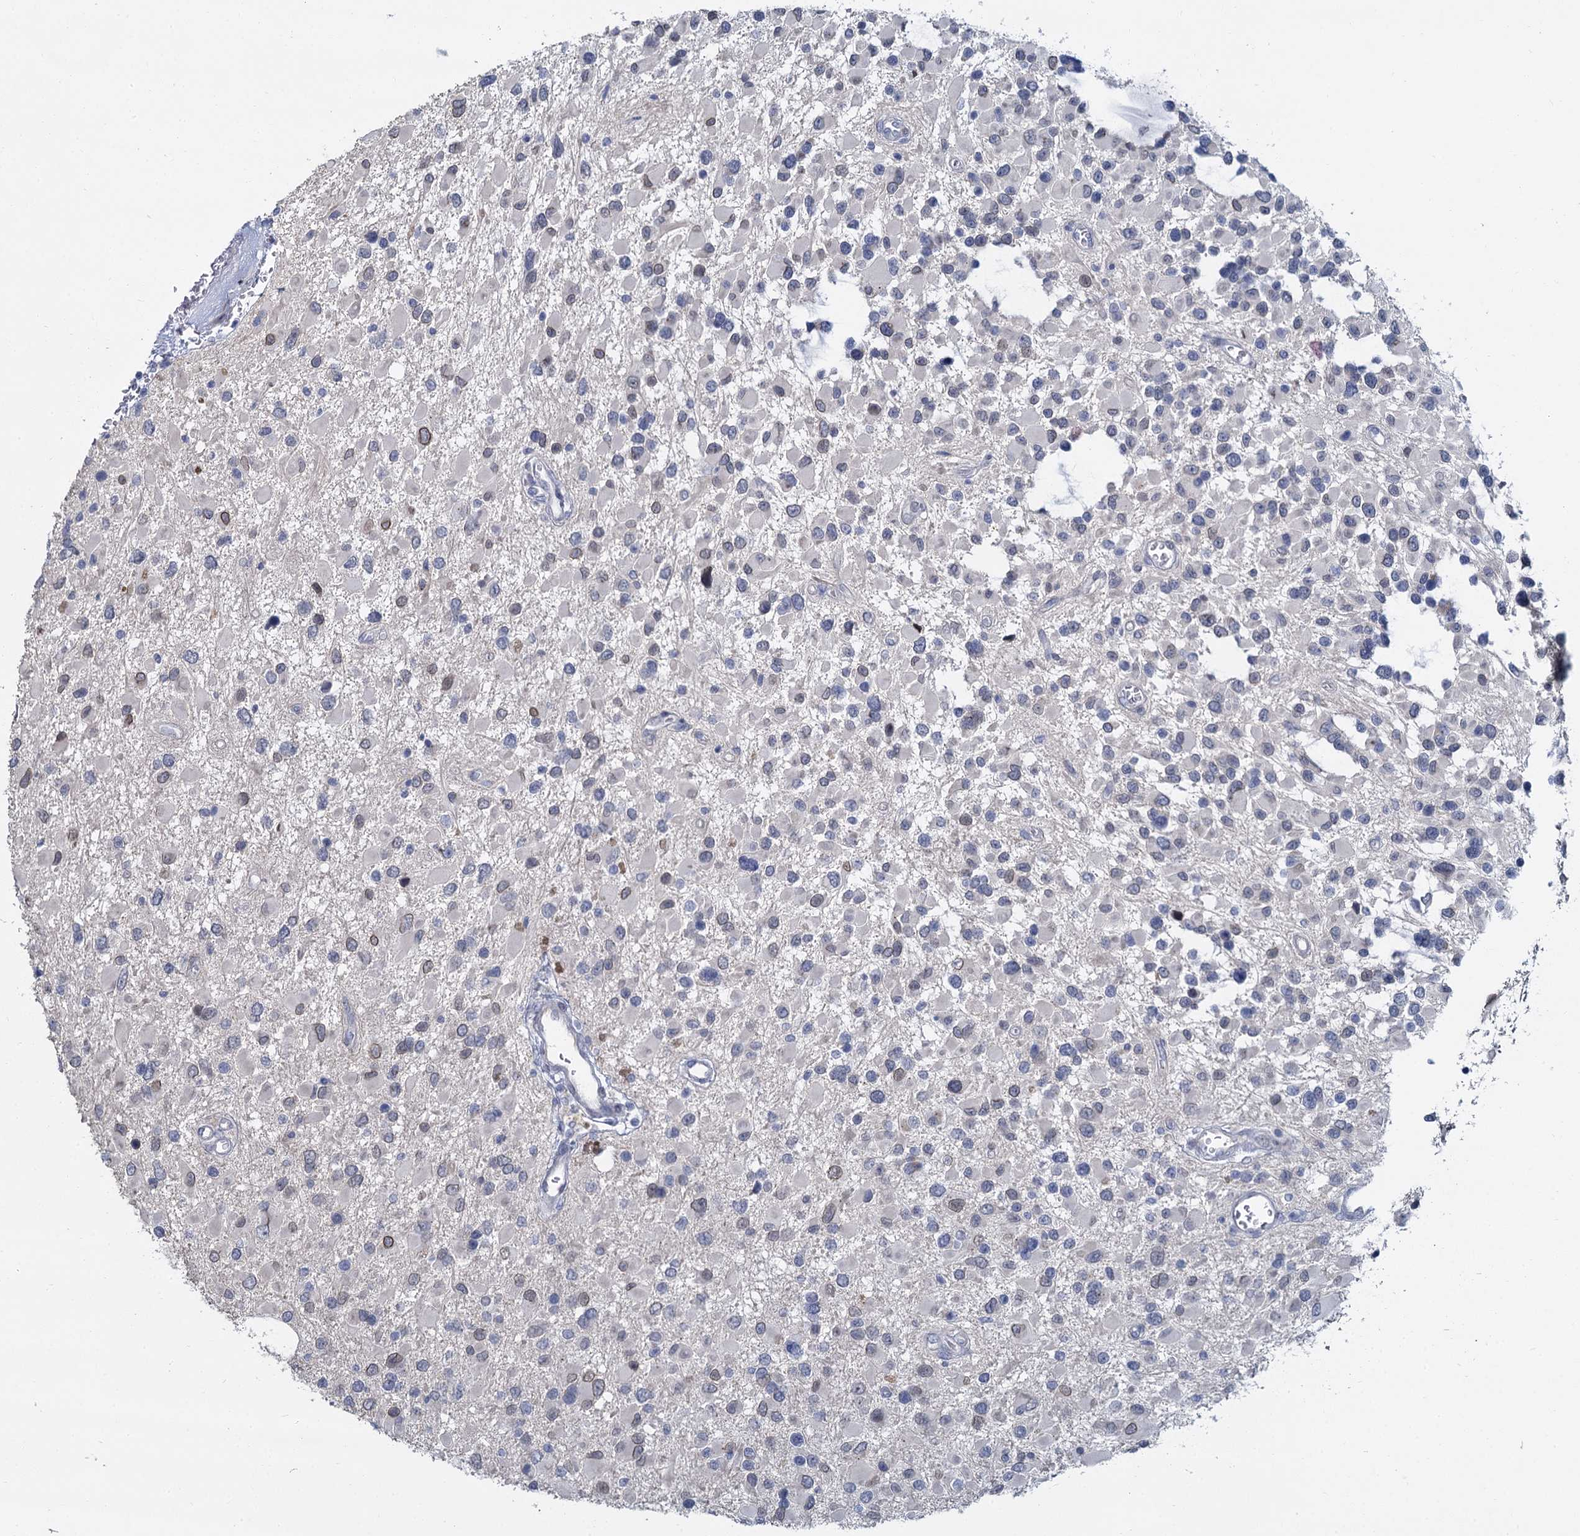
{"staining": {"intensity": "negative", "quantity": "none", "location": "none"}, "tissue": "glioma", "cell_type": "Tumor cells", "image_type": "cancer", "snomed": [{"axis": "morphology", "description": "Glioma, malignant, High grade"}, {"axis": "topography", "description": "Brain"}], "caption": "IHC micrograph of neoplastic tissue: glioma stained with DAB displays no significant protein expression in tumor cells.", "gene": "ACRBP", "patient": {"sex": "male", "age": 53}}